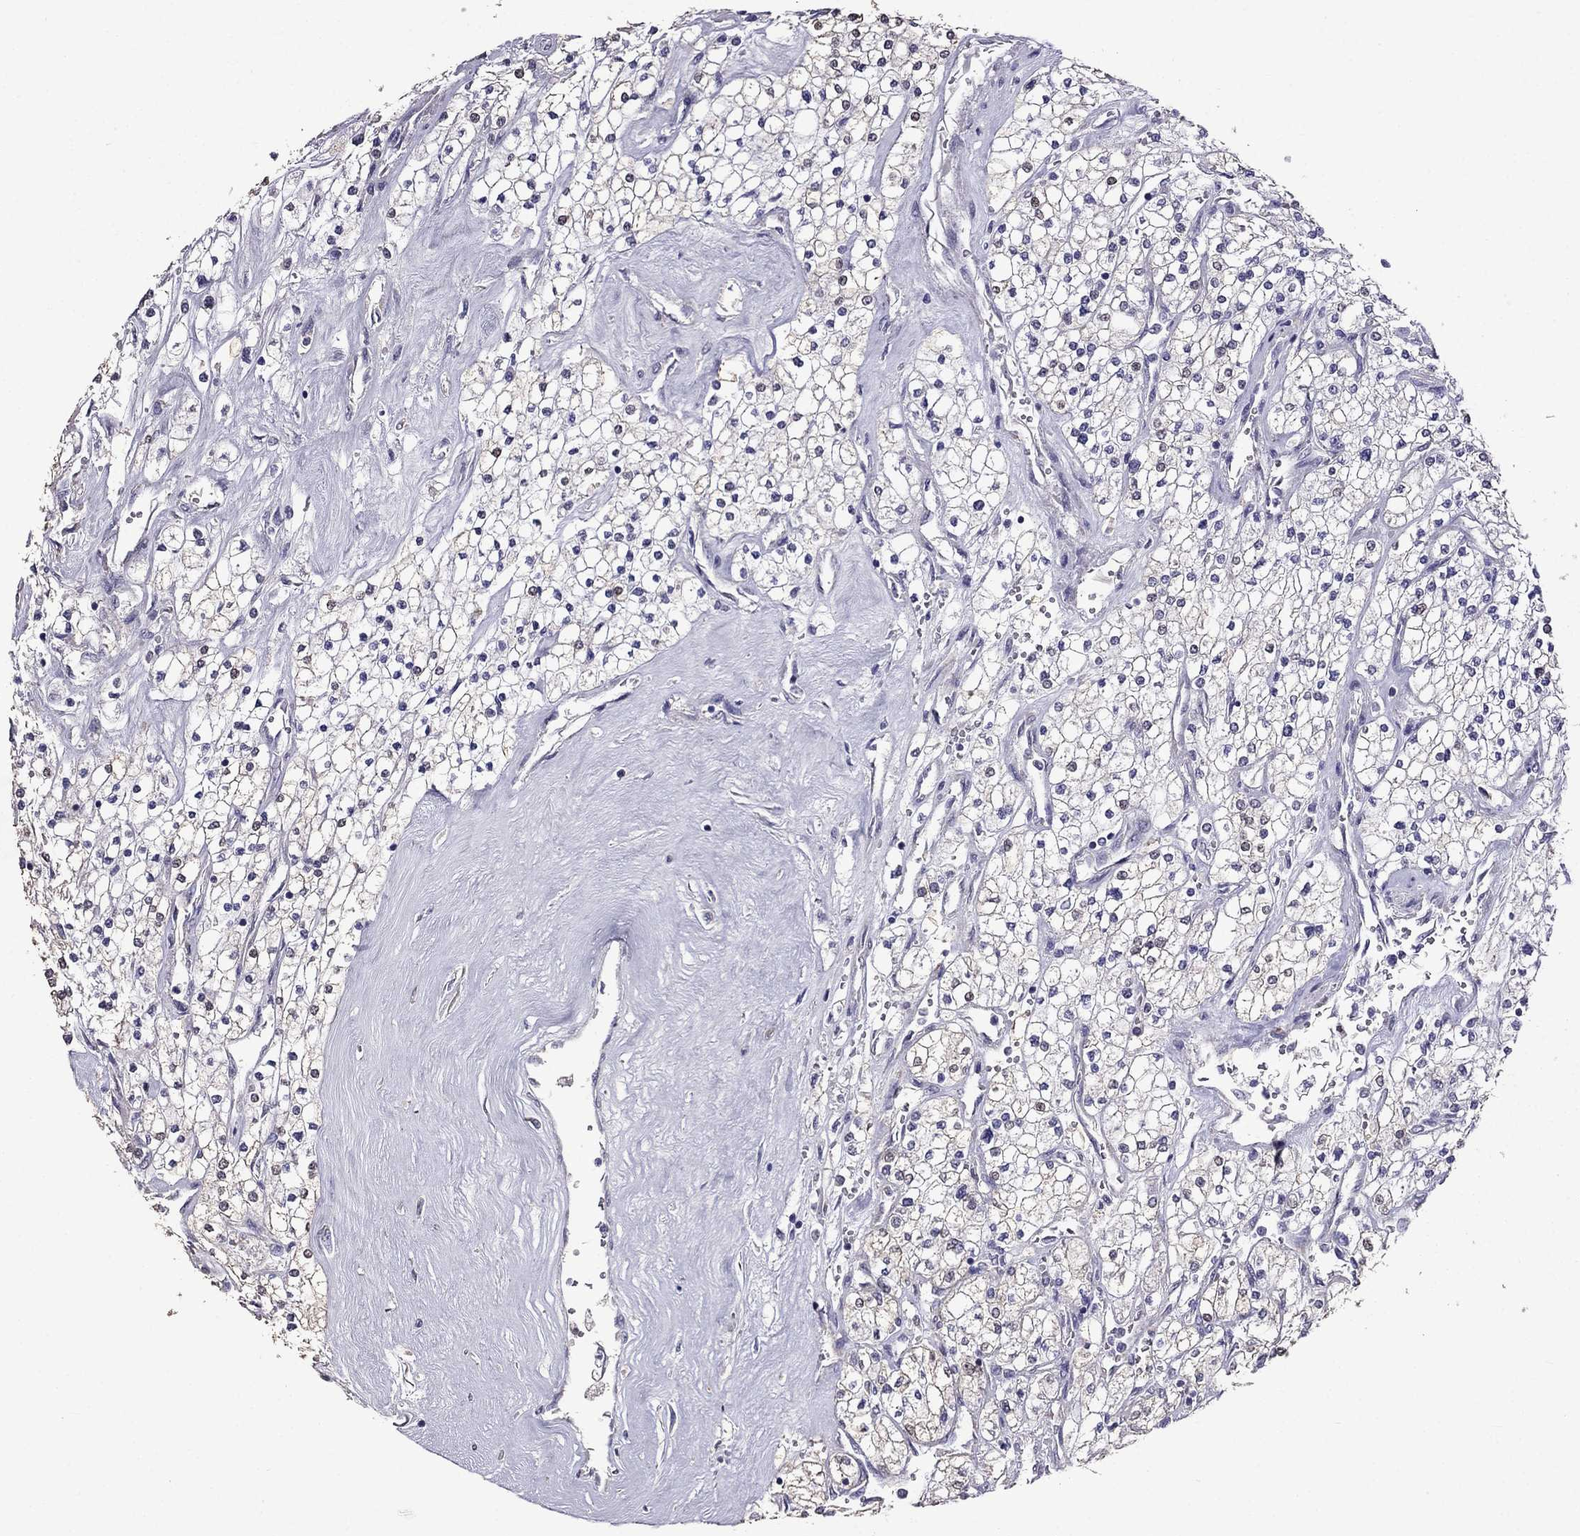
{"staining": {"intensity": "negative", "quantity": "none", "location": "none"}, "tissue": "renal cancer", "cell_type": "Tumor cells", "image_type": "cancer", "snomed": [{"axis": "morphology", "description": "Adenocarcinoma, NOS"}, {"axis": "topography", "description": "Kidney"}], "caption": "This image is of adenocarcinoma (renal) stained with IHC to label a protein in brown with the nuclei are counter-stained blue. There is no positivity in tumor cells. (Stains: DAB immunohistochemistry with hematoxylin counter stain, Microscopy: brightfield microscopy at high magnification).", "gene": "AK5", "patient": {"sex": "male", "age": 80}}